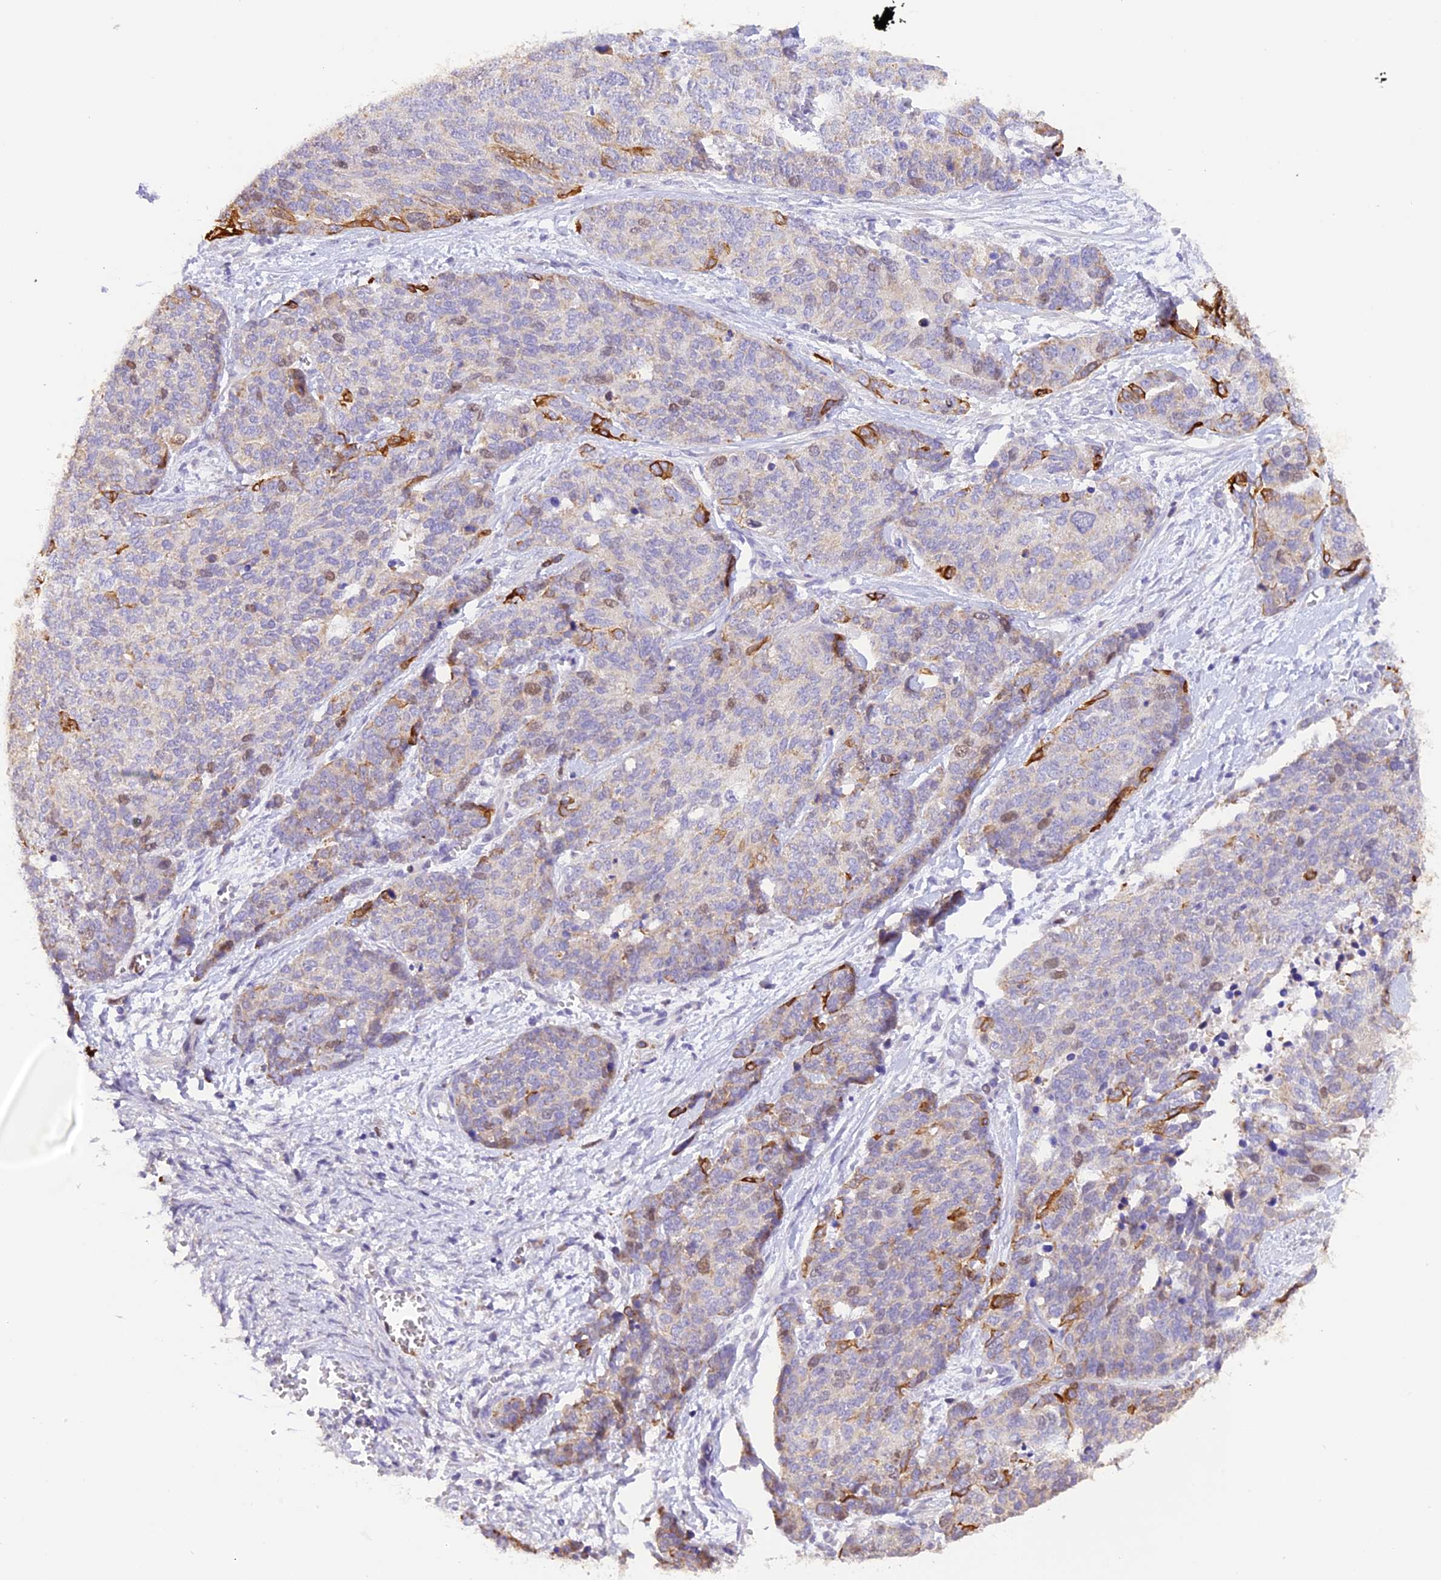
{"staining": {"intensity": "negative", "quantity": "none", "location": "none"}, "tissue": "ovarian cancer", "cell_type": "Tumor cells", "image_type": "cancer", "snomed": [{"axis": "morphology", "description": "Cystadenocarcinoma, serous, NOS"}, {"axis": "topography", "description": "Ovary"}], "caption": "The image displays no significant positivity in tumor cells of ovarian cancer (serous cystadenocarcinoma).", "gene": "PKIA", "patient": {"sex": "female", "age": 44}}